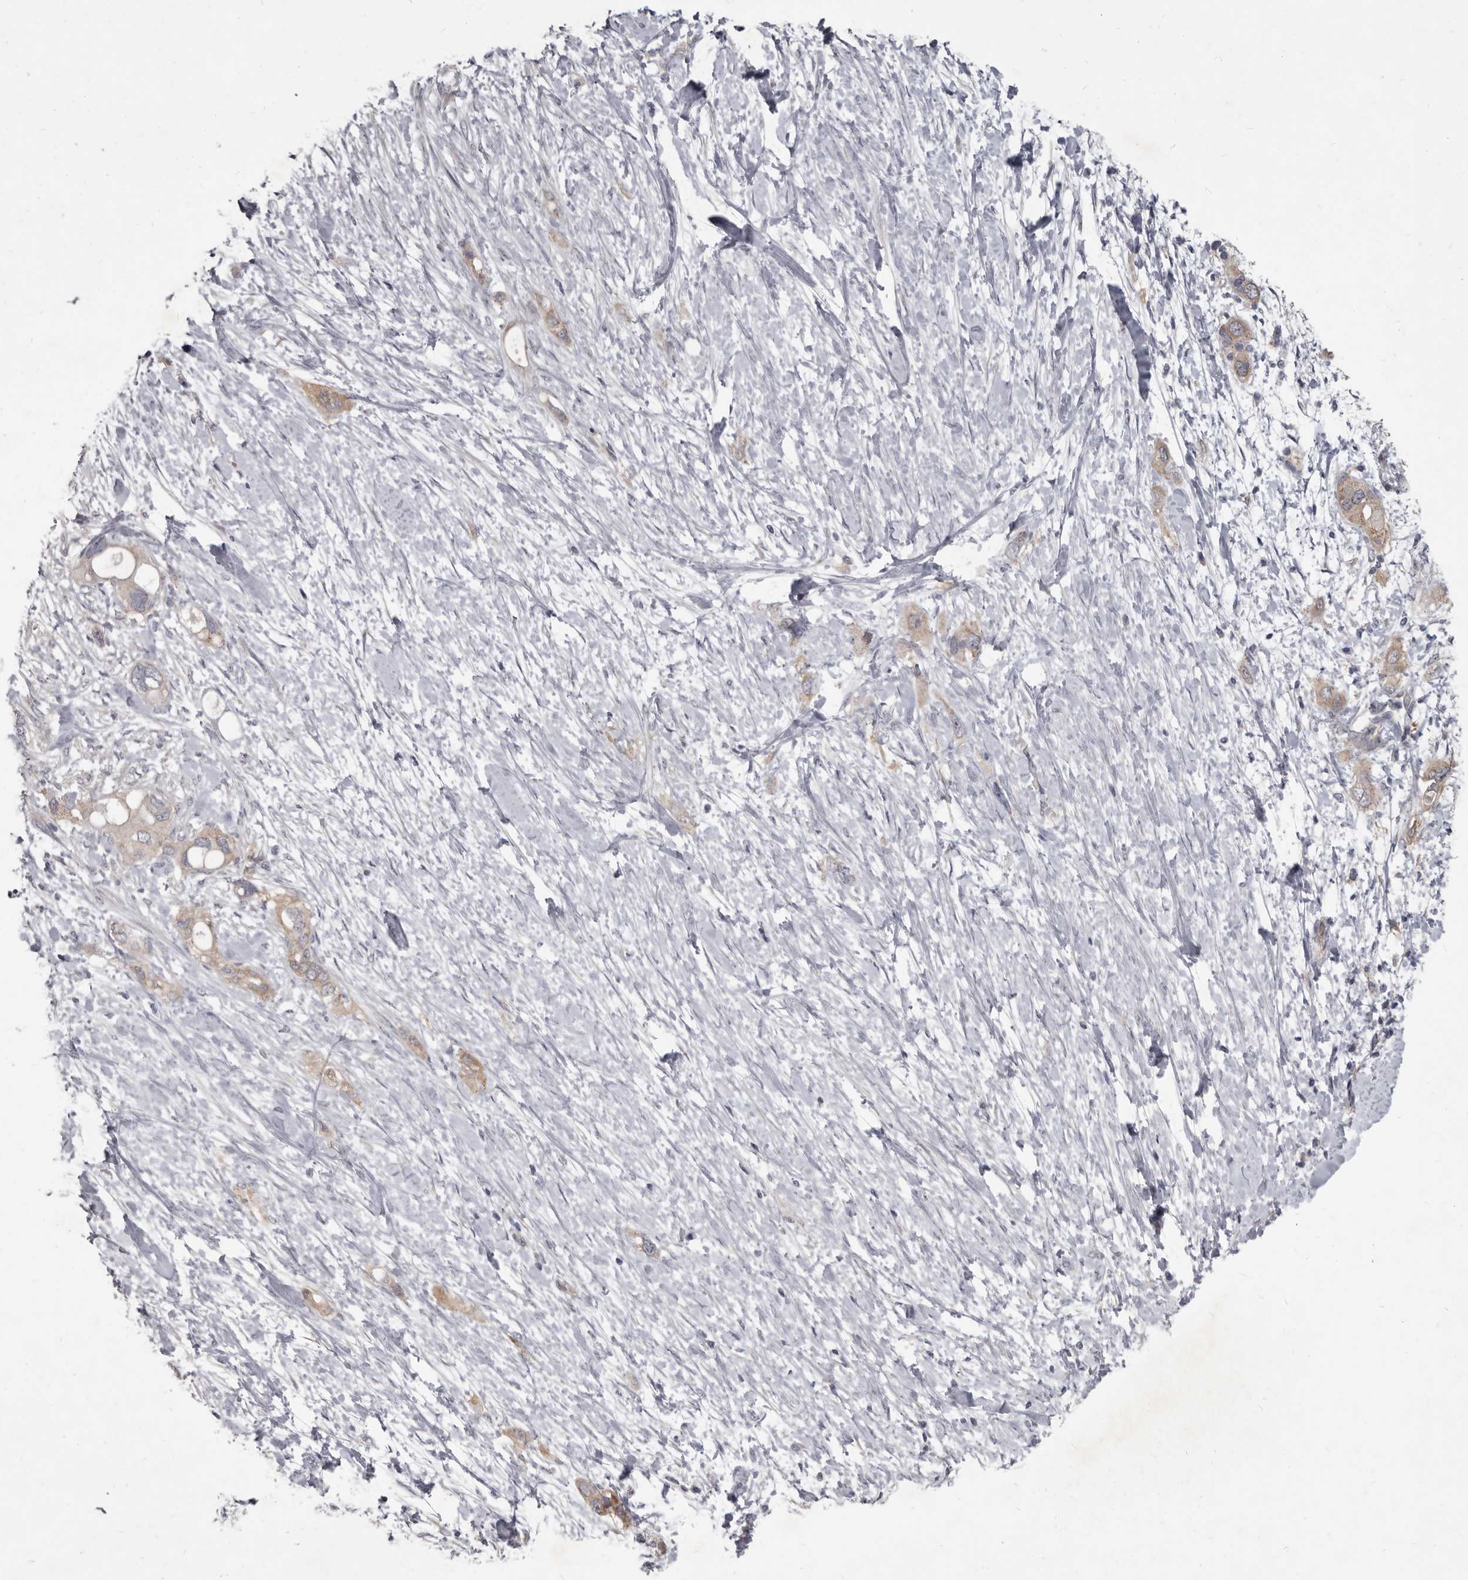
{"staining": {"intensity": "weak", "quantity": "25%-75%", "location": "cytoplasmic/membranous"}, "tissue": "pancreatic cancer", "cell_type": "Tumor cells", "image_type": "cancer", "snomed": [{"axis": "morphology", "description": "Adenocarcinoma, NOS"}, {"axis": "topography", "description": "Pancreas"}], "caption": "A low amount of weak cytoplasmic/membranous staining is identified in approximately 25%-75% of tumor cells in pancreatic cancer tissue.", "gene": "GSK3B", "patient": {"sex": "female", "age": 56}}